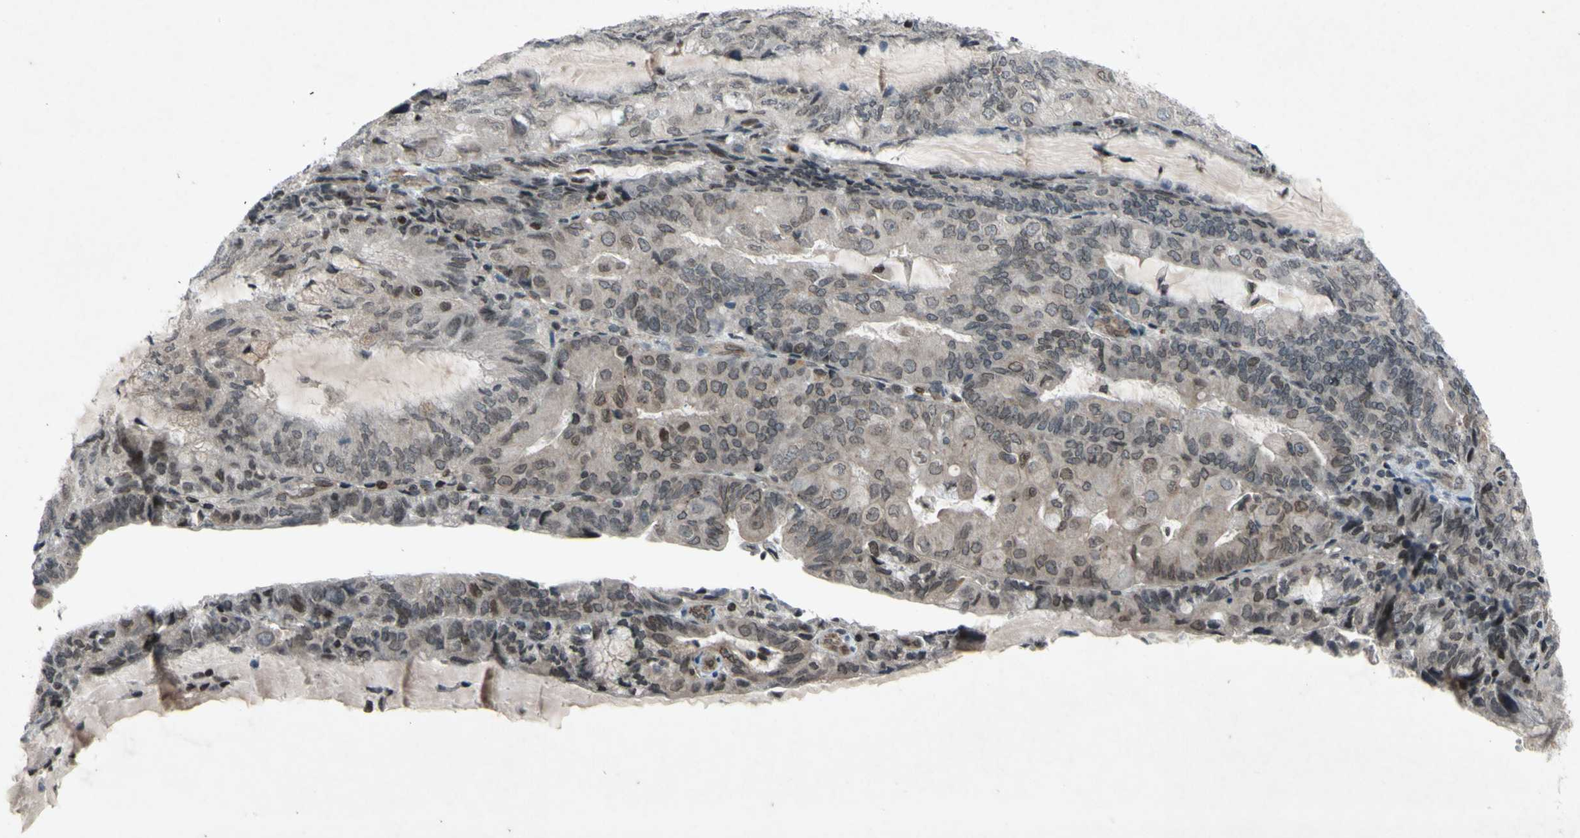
{"staining": {"intensity": "weak", "quantity": "25%-75%", "location": "cytoplasmic/membranous,nuclear"}, "tissue": "endometrial cancer", "cell_type": "Tumor cells", "image_type": "cancer", "snomed": [{"axis": "morphology", "description": "Adenocarcinoma, NOS"}, {"axis": "topography", "description": "Endometrium"}], "caption": "Protein expression analysis of endometrial cancer (adenocarcinoma) reveals weak cytoplasmic/membranous and nuclear staining in approximately 25%-75% of tumor cells. The staining was performed using DAB (3,3'-diaminobenzidine), with brown indicating positive protein expression. Nuclei are stained blue with hematoxylin.", "gene": "XPO1", "patient": {"sex": "female", "age": 81}}